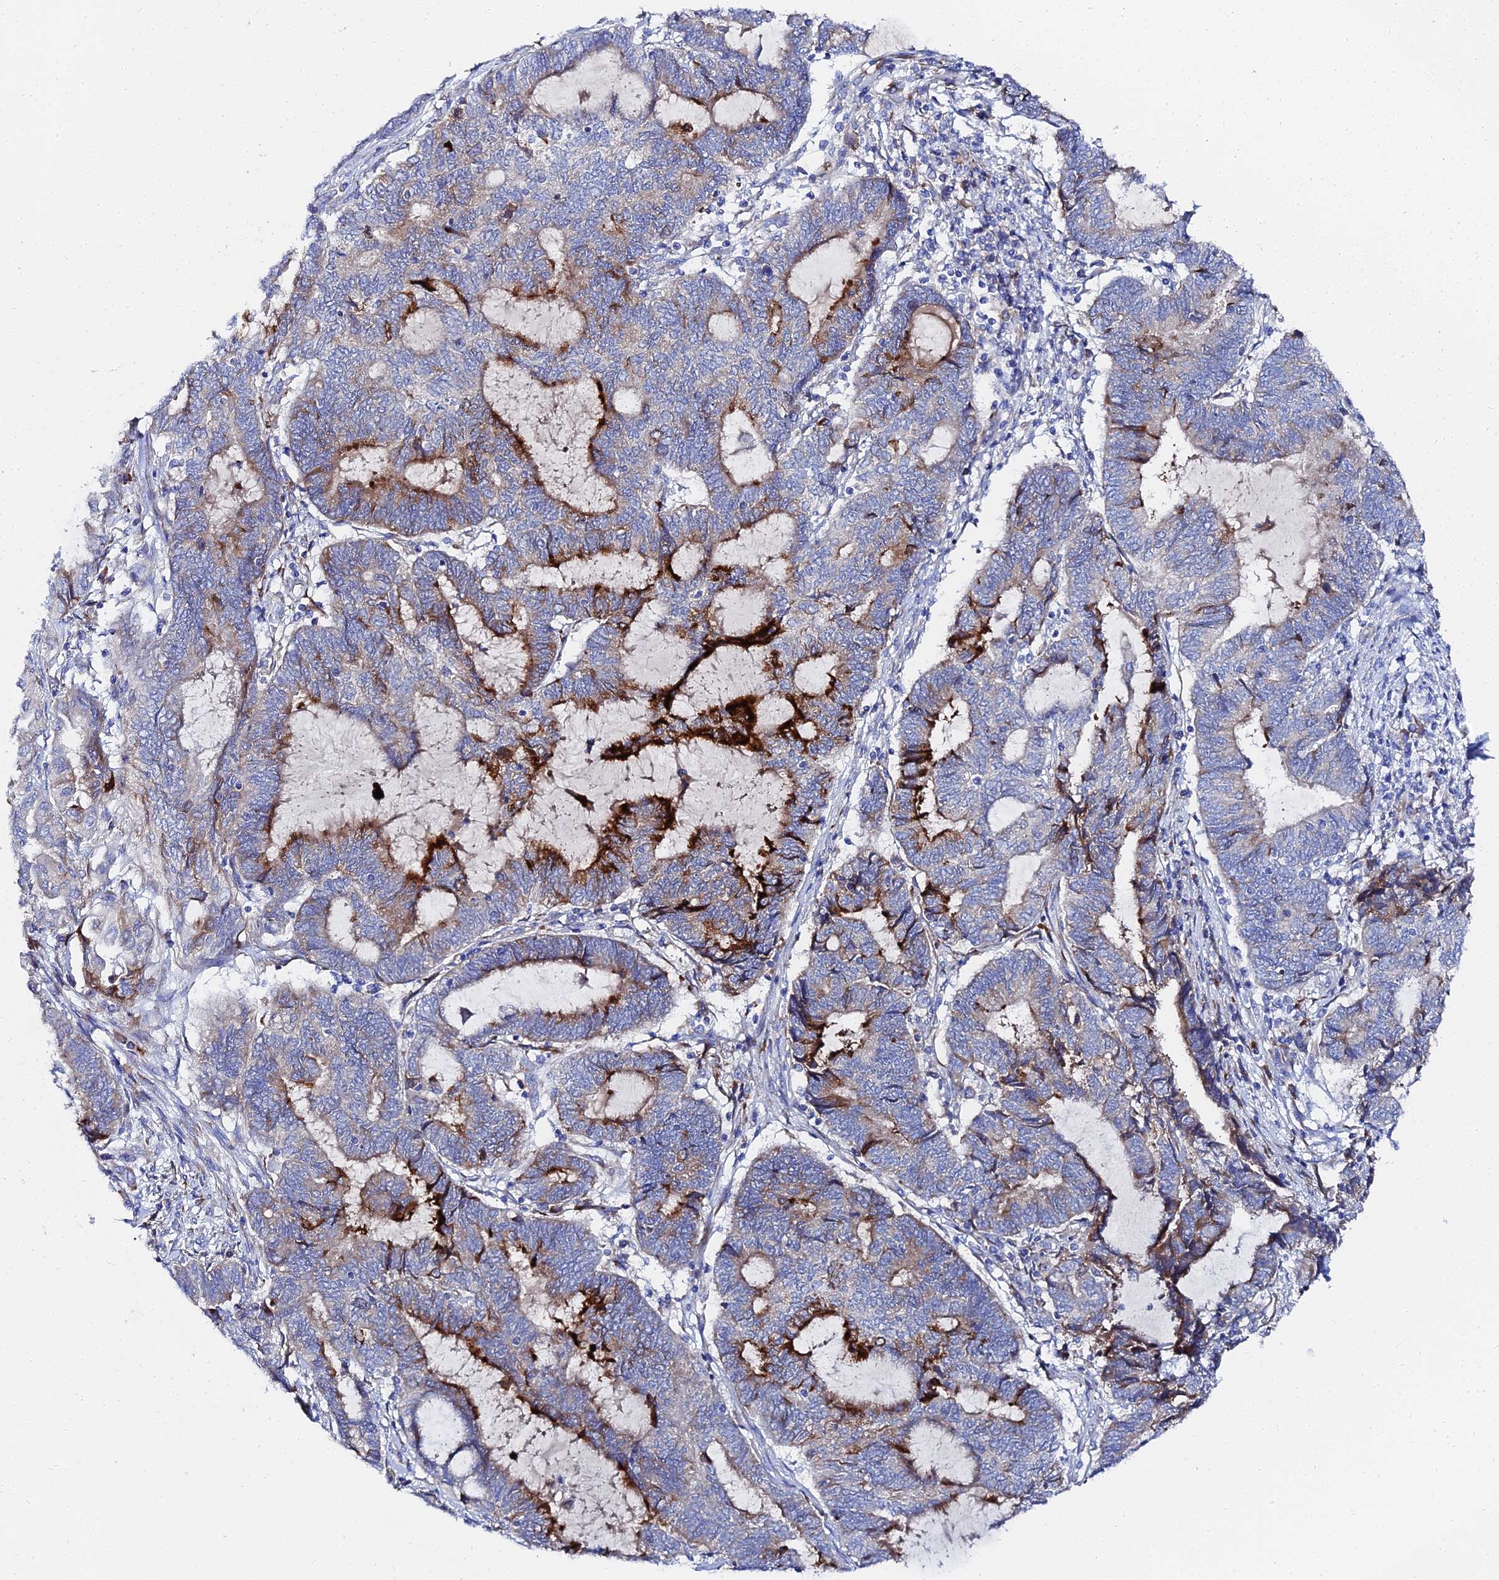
{"staining": {"intensity": "strong", "quantity": "<25%", "location": "cytoplasmic/membranous"}, "tissue": "endometrial cancer", "cell_type": "Tumor cells", "image_type": "cancer", "snomed": [{"axis": "morphology", "description": "Adenocarcinoma, NOS"}, {"axis": "topography", "description": "Uterus"}, {"axis": "topography", "description": "Endometrium"}], "caption": "Protein expression analysis of human endometrial adenocarcinoma reveals strong cytoplasmic/membranous staining in about <25% of tumor cells.", "gene": "PTTG1", "patient": {"sex": "female", "age": 70}}